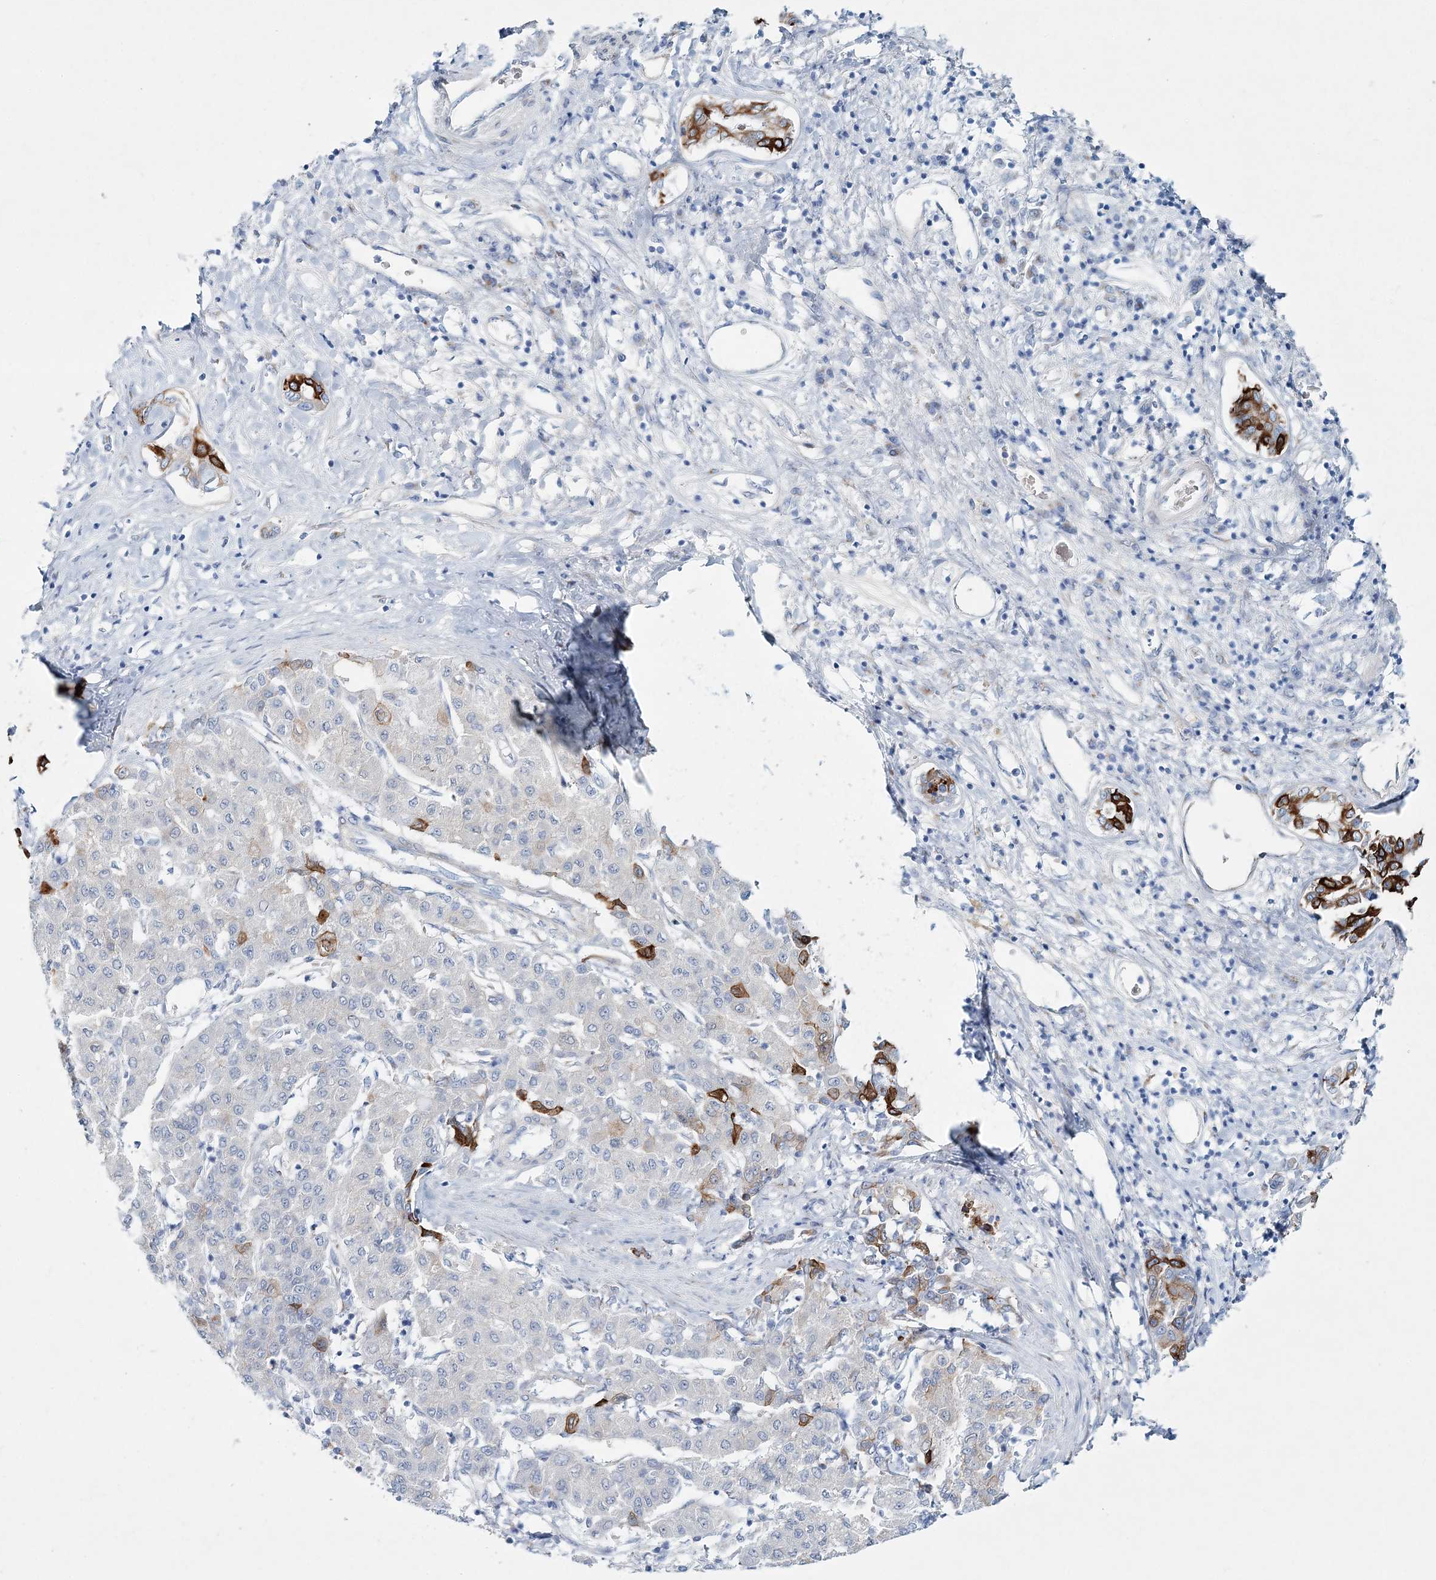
{"staining": {"intensity": "moderate", "quantity": "25%-75%", "location": "cytoplasmic/membranous"}, "tissue": "liver cancer", "cell_type": "Tumor cells", "image_type": "cancer", "snomed": [{"axis": "morphology", "description": "Carcinoma, Hepatocellular, NOS"}, {"axis": "topography", "description": "Liver"}], "caption": "An image of human liver hepatocellular carcinoma stained for a protein exhibits moderate cytoplasmic/membranous brown staining in tumor cells.", "gene": "ADGRL1", "patient": {"sex": "male", "age": 65}}